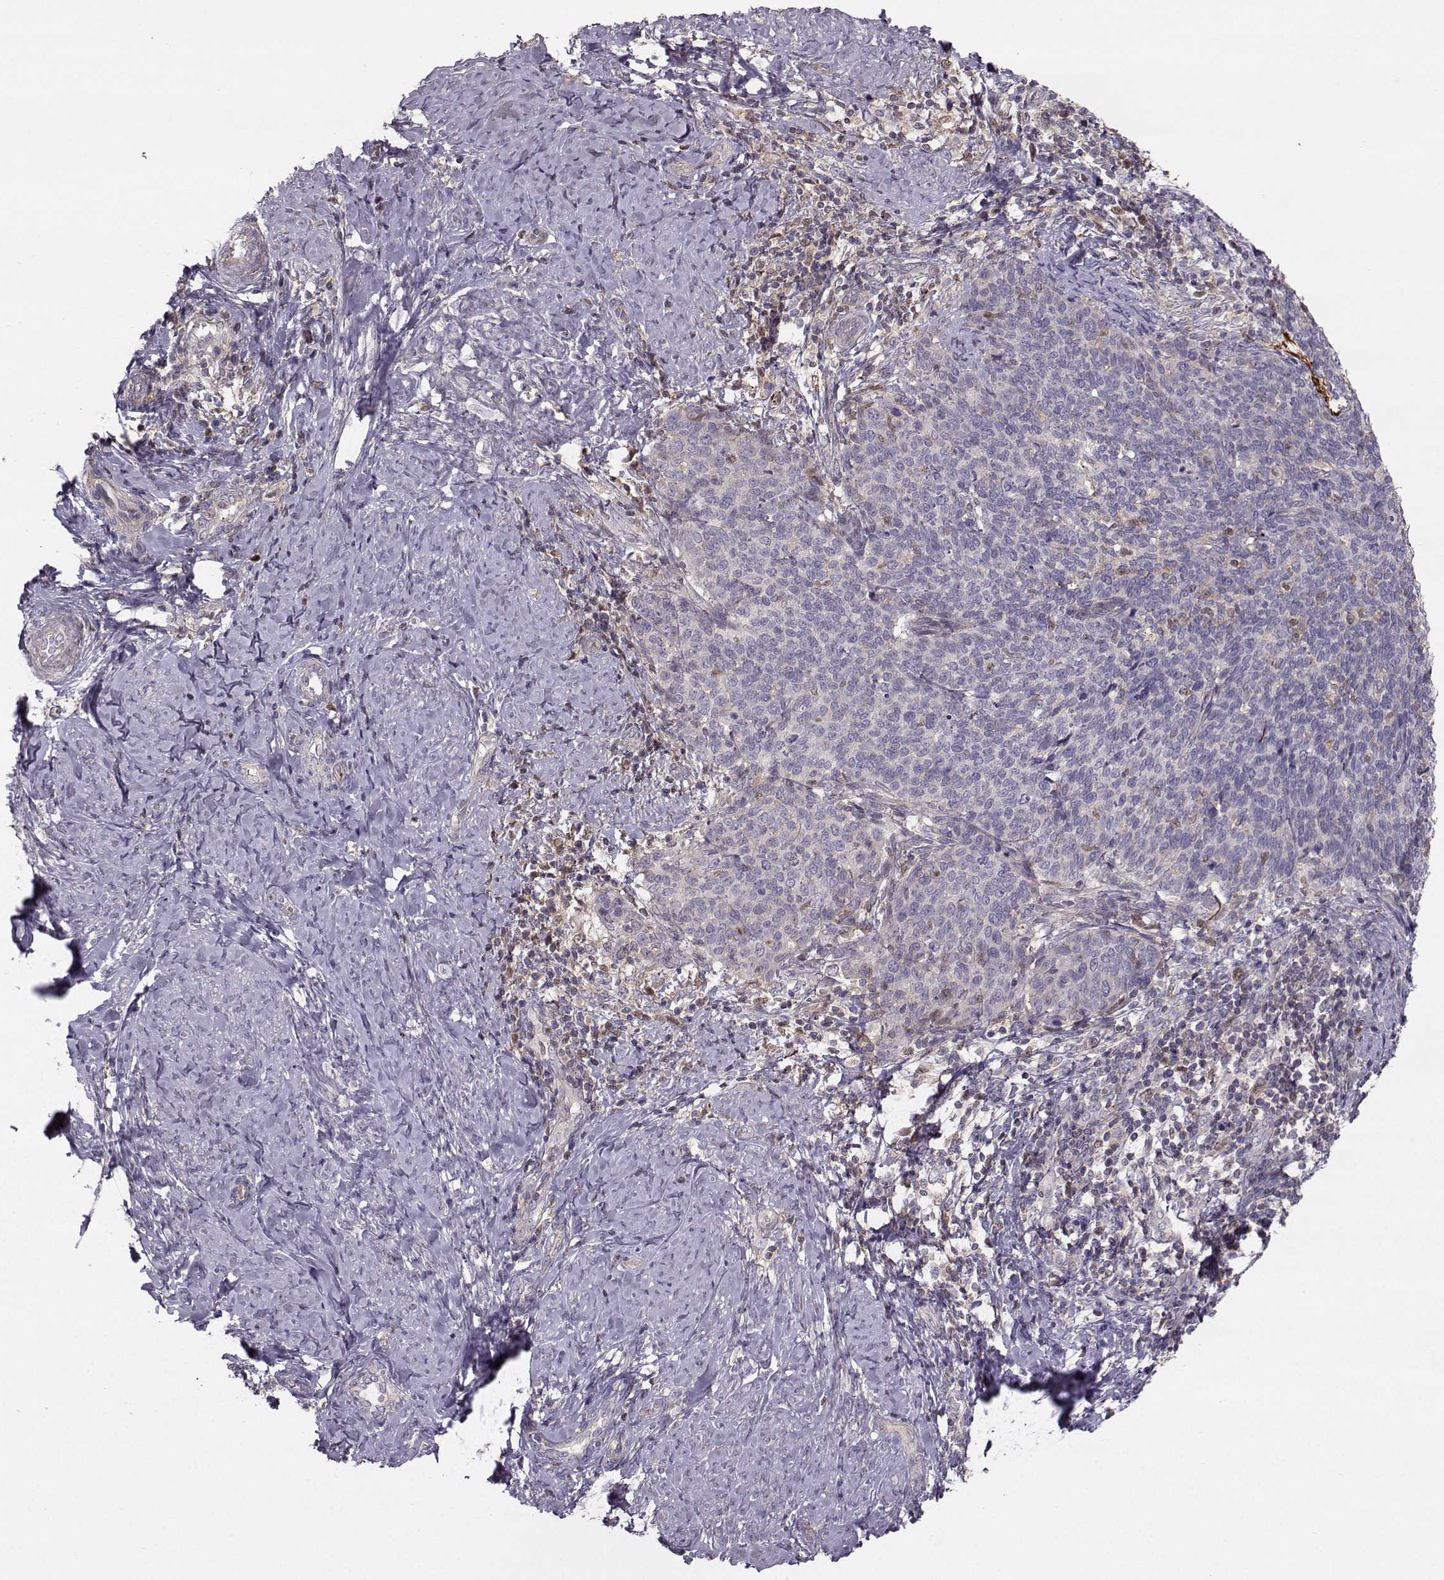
{"staining": {"intensity": "negative", "quantity": "none", "location": "none"}, "tissue": "cervical cancer", "cell_type": "Tumor cells", "image_type": "cancer", "snomed": [{"axis": "morphology", "description": "Normal tissue, NOS"}, {"axis": "morphology", "description": "Squamous cell carcinoma, NOS"}, {"axis": "topography", "description": "Cervix"}], "caption": "Human cervical squamous cell carcinoma stained for a protein using IHC exhibits no expression in tumor cells.", "gene": "ASB16", "patient": {"sex": "female", "age": 39}}